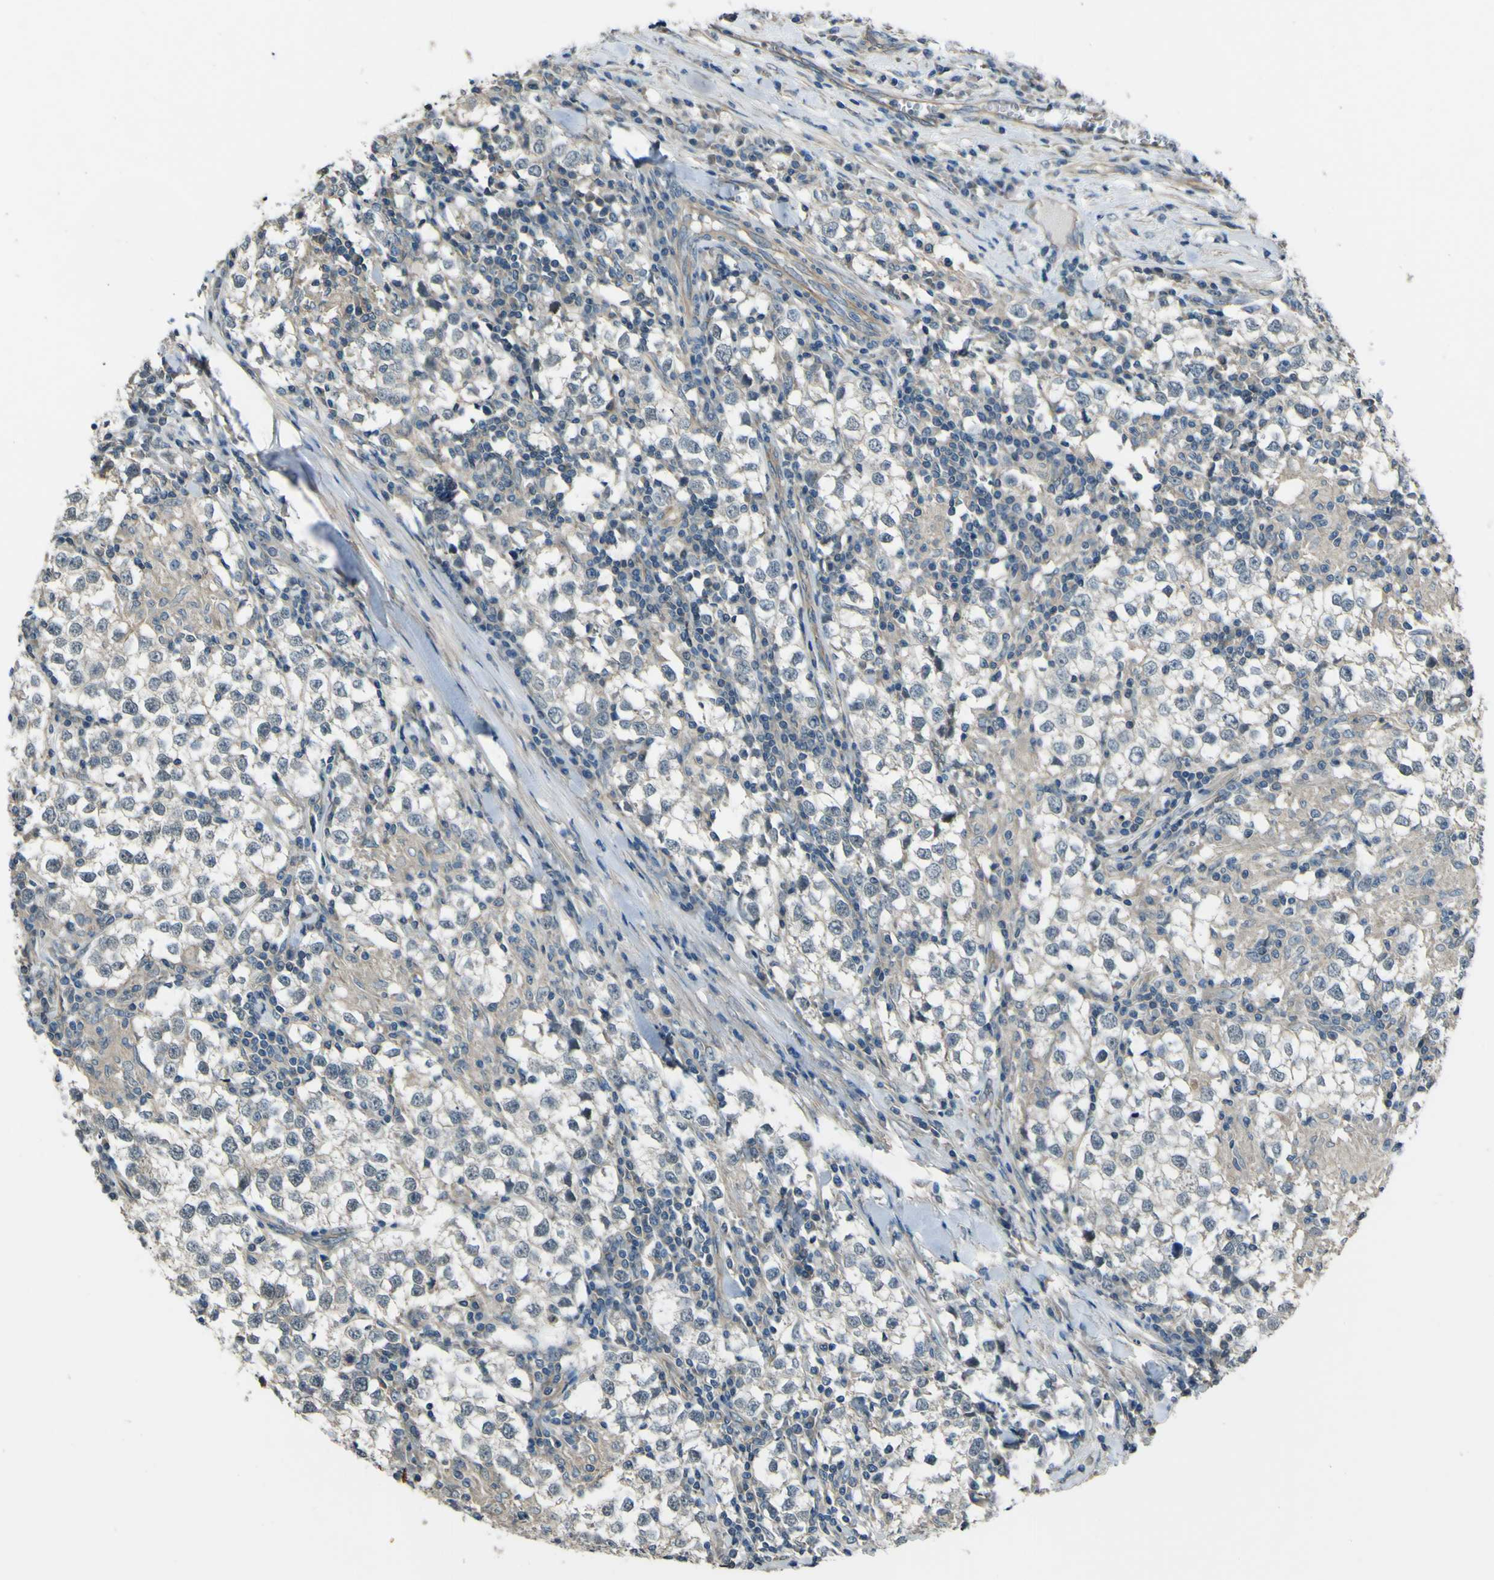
{"staining": {"intensity": "negative", "quantity": "none", "location": "none"}, "tissue": "testis cancer", "cell_type": "Tumor cells", "image_type": "cancer", "snomed": [{"axis": "morphology", "description": "Seminoma, NOS"}, {"axis": "morphology", "description": "Carcinoma, Embryonal, NOS"}, {"axis": "topography", "description": "Testis"}], "caption": "High power microscopy histopathology image of an IHC photomicrograph of embryonal carcinoma (testis), revealing no significant expression in tumor cells. (Brightfield microscopy of DAB (3,3'-diaminobenzidine) IHC at high magnification).", "gene": "NAALADL2", "patient": {"sex": "male", "age": 36}}